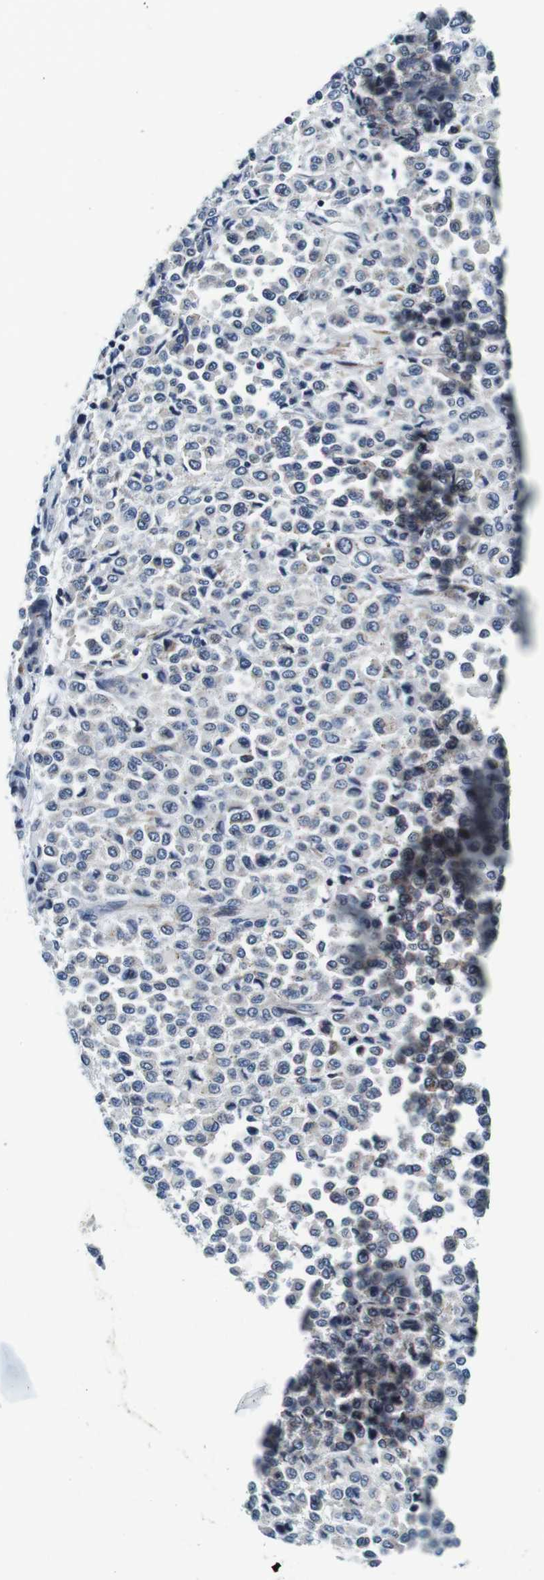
{"staining": {"intensity": "negative", "quantity": "none", "location": "none"}, "tissue": "melanoma", "cell_type": "Tumor cells", "image_type": "cancer", "snomed": [{"axis": "morphology", "description": "Malignant melanoma, Metastatic site"}, {"axis": "topography", "description": "Pancreas"}], "caption": "Tumor cells show no significant positivity in malignant melanoma (metastatic site).", "gene": "FAR2", "patient": {"sex": "female", "age": 30}}